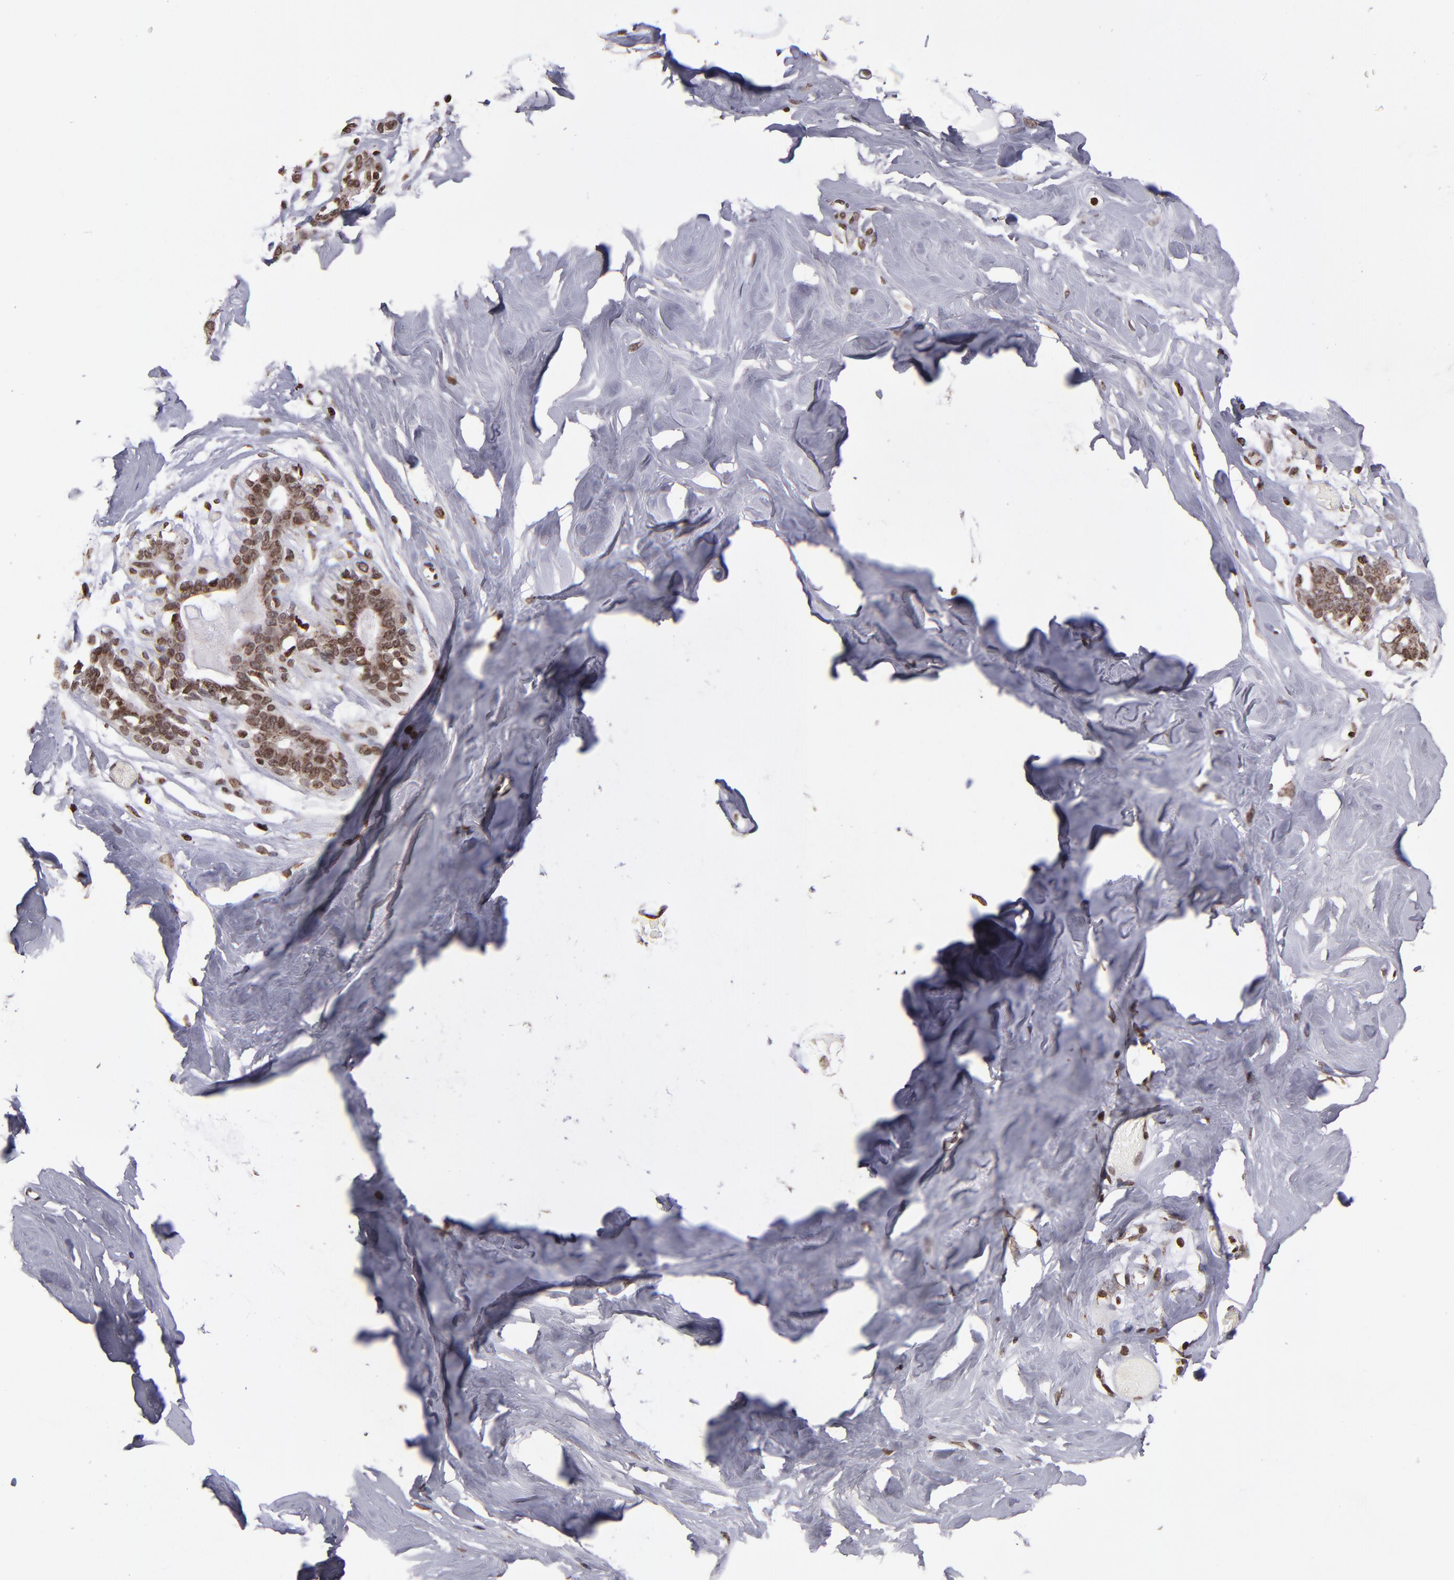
{"staining": {"intensity": "moderate", "quantity": ">75%", "location": "nuclear"}, "tissue": "breast", "cell_type": "Adipocytes", "image_type": "normal", "snomed": [{"axis": "morphology", "description": "Normal tissue, NOS"}, {"axis": "topography", "description": "Breast"}, {"axis": "topography", "description": "Soft tissue"}], "caption": "High-magnification brightfield microscopy of normal breast stained with DAB (3,3'-diaminobenzidine) (brown) and counterstained with hematoxylin (blue). adipocytes exhibit moderate nuclear positivity is present in approximately>75% of cells. (IHC, brightfield microscopy, high magnification).", "gene": "CSDC2", "patient": {"sex": "female", "age": 25}}